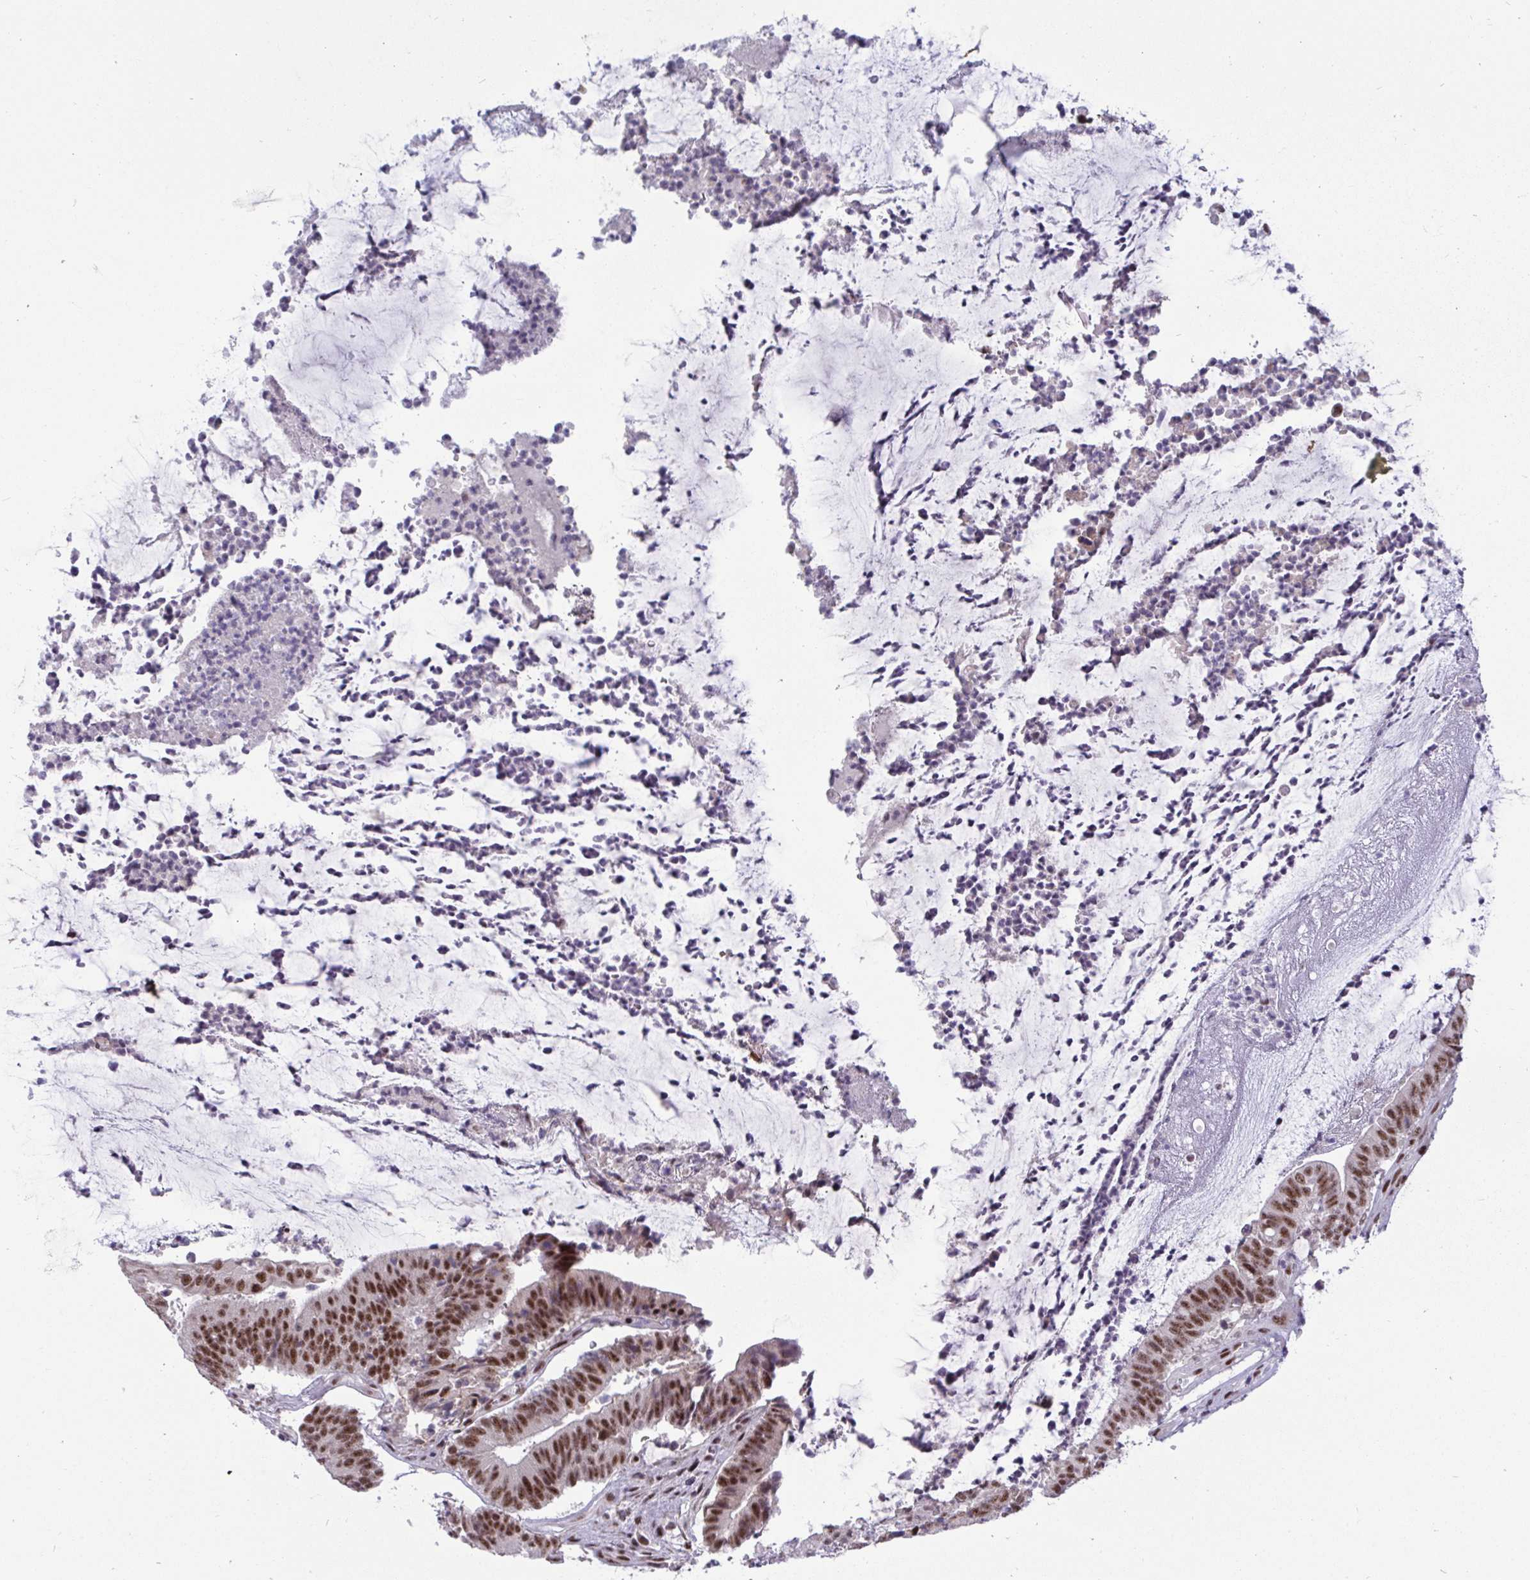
{"staining": {"intensity": "moderate", "quantity": ">75%", "location": "nuclear"}, "tissue": "colorectal cancer", "cell_type": "Tumor cells", "image_type": "cancer", "snomed": [{"axis": "morphology", "description": "Adenocarcinoma, NOS"}, {"axis": "topography", "description": "Colon"}], "caption": "A histopathology image showing moderate nuclear expression in about >75% of tumor cells in adenocarcinoma (colorectal), as visualized by brown immunohistochemical staining.", "gene": "WBP11", "patient": {"sex": "female", "age": 43}}